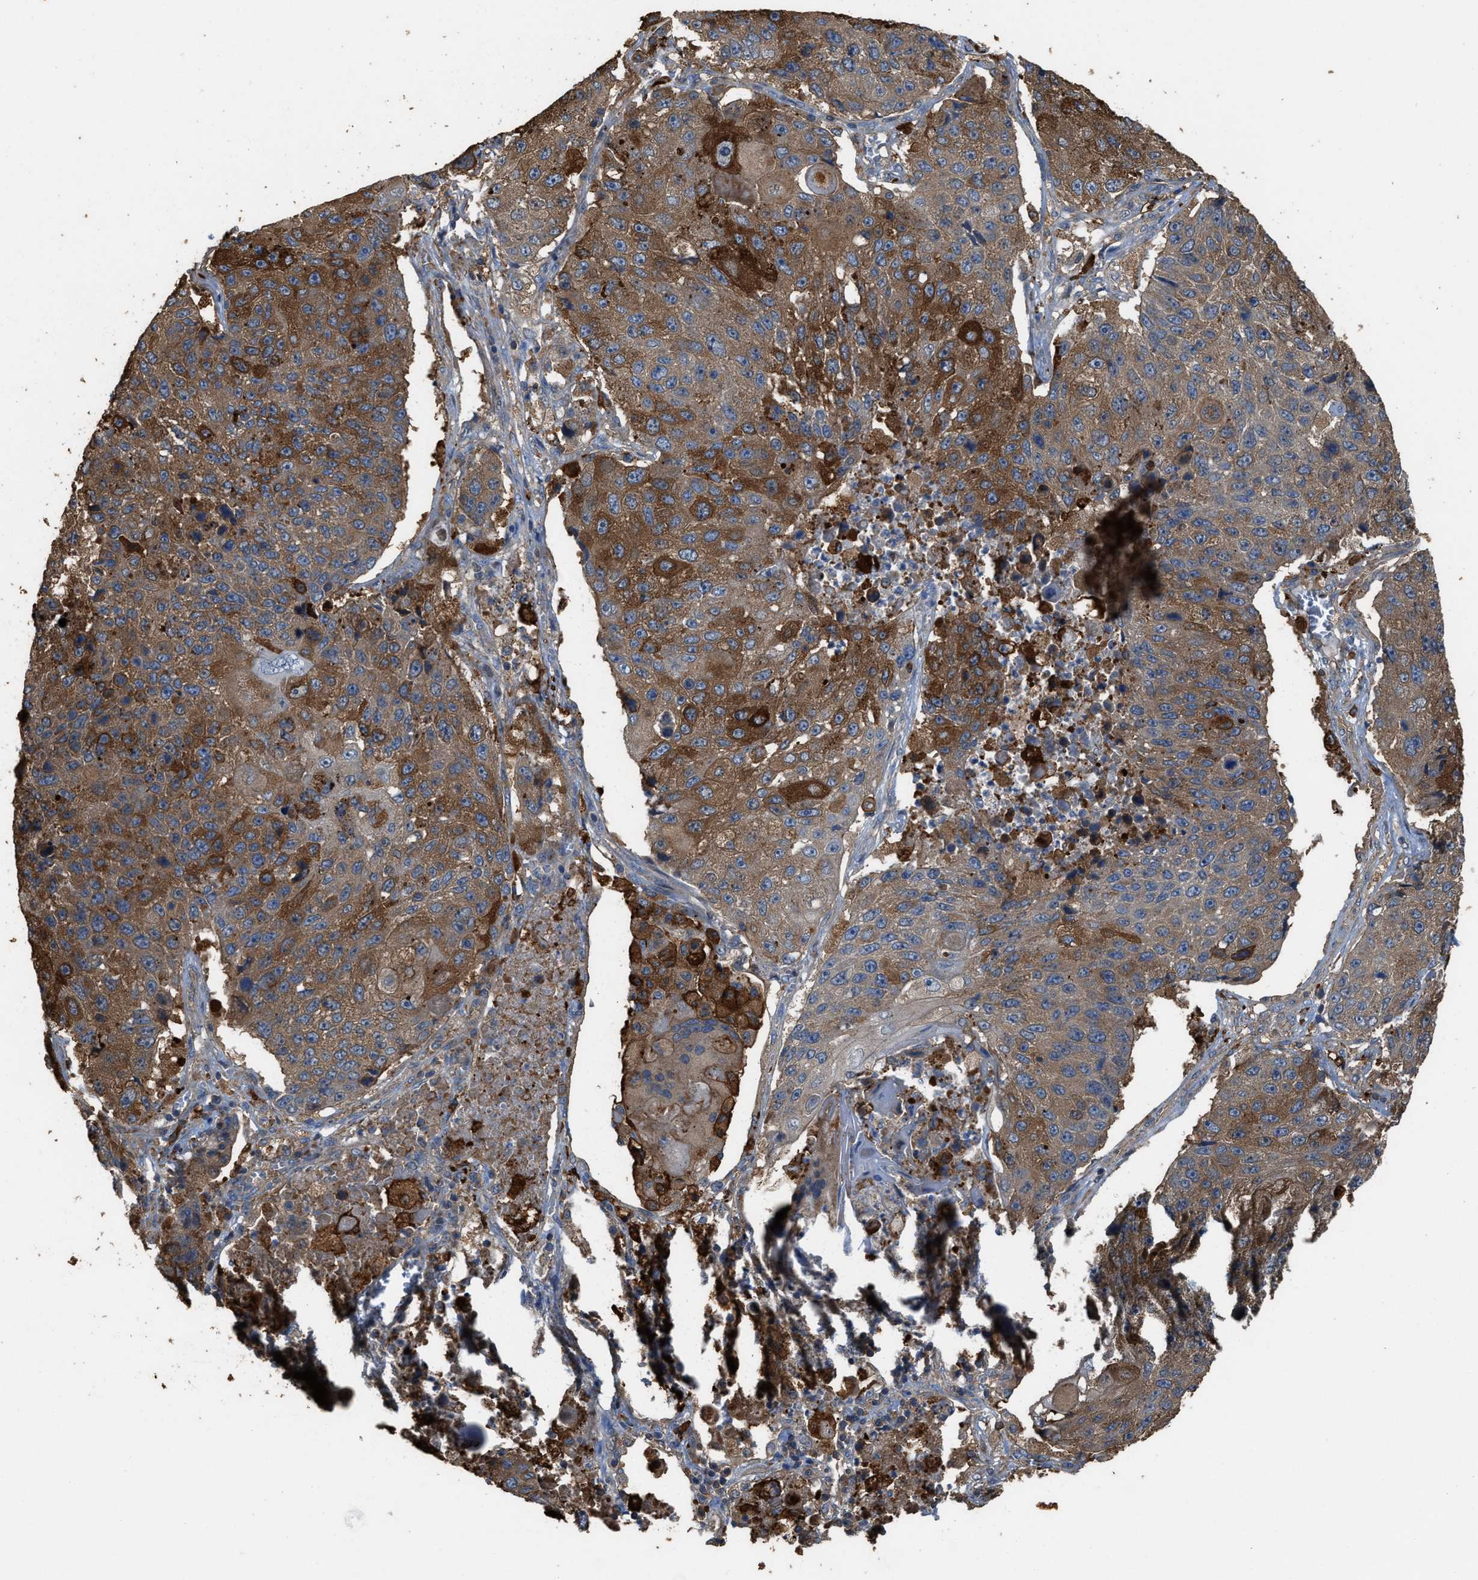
{"staining": {"intensity": "strong", "quantity": "25%-75%", "location": "cytoplasmic/membranous"}, "tissue": "lung cancer", "cell_type": "Tumor cells", "image_type": "cancer", "snomed": [{"axis": "morphology", "description": "Squamous cell carcinoma, NOS"}, {"axis": "topography", "description": "Lung"}], "caption": "An image of squamous cell carcinoma (lung) stained for a protein reveals strong cytoplasmic/membranous brown staining in tumor cells.", "gene": "ATIC", "patient": {"sex": "male", "age": 61}}